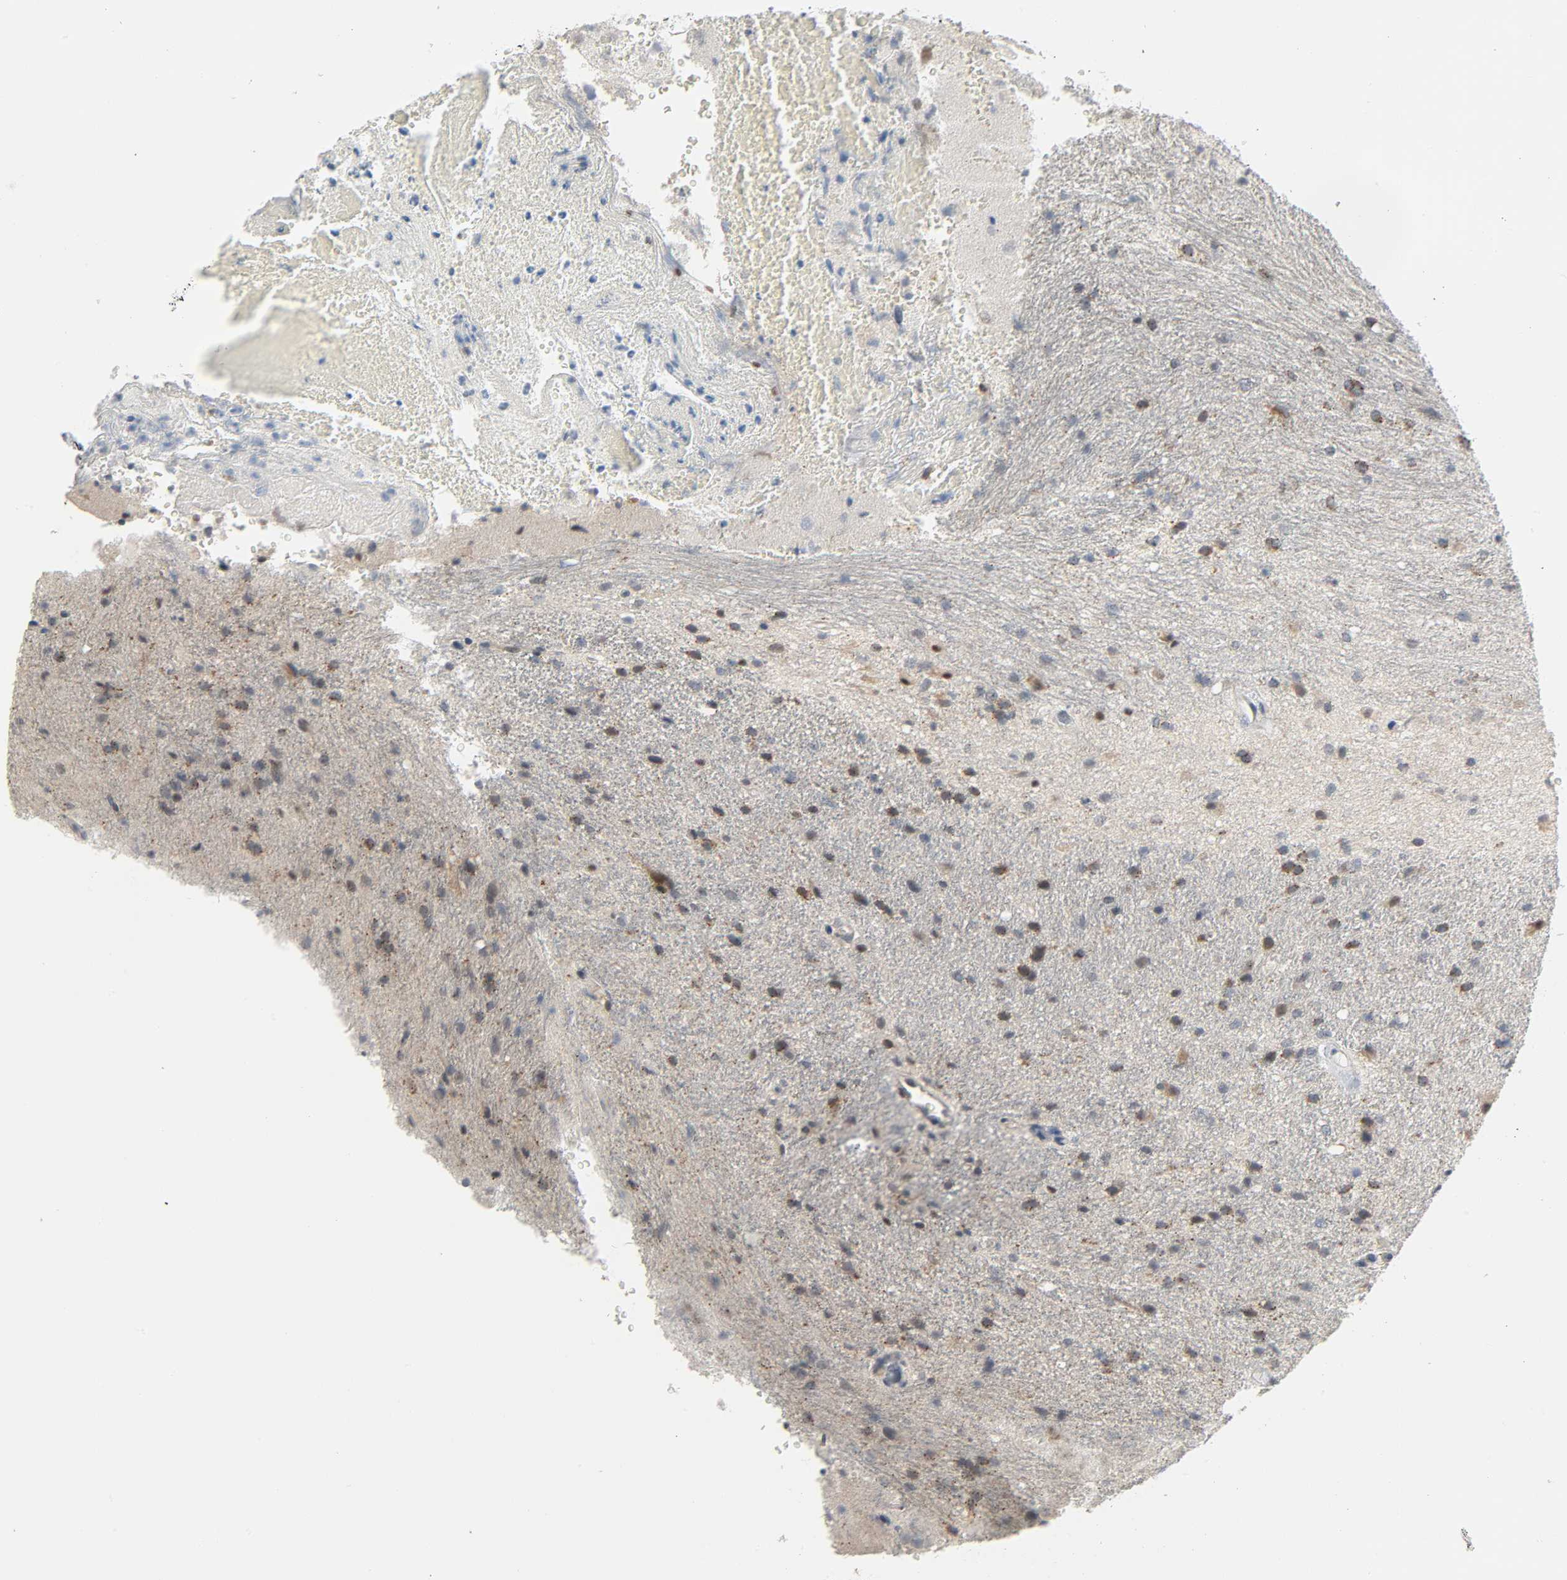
{"staining": {"intensity": "moderate", "quantity": ">75%", "location": "cytoplasmic/membranous"}, "tissue": "glioma", "cell_type": "Tumor cells", "image_type": "cancer", "snomed": [{"axis": "morphology", "description": "Normal tissue, NOS"}, {"axis": "morphology", "description": "Glioma, malignant, High grade"}, {"axis": "topography", "description": "Cerebral cortex"}], "caption": "A medium amount of moderate cytoplasmic/membranous expression is identified in approximately >75% of tumor cells in malignant glioma (high-grade) tissue. (DAB (3,3'-diaminobenzidine) = brown stain, brightfield microscopy at high magnification).", "gene": "CD4", "patient": {"sex": "male", "age": 56}}